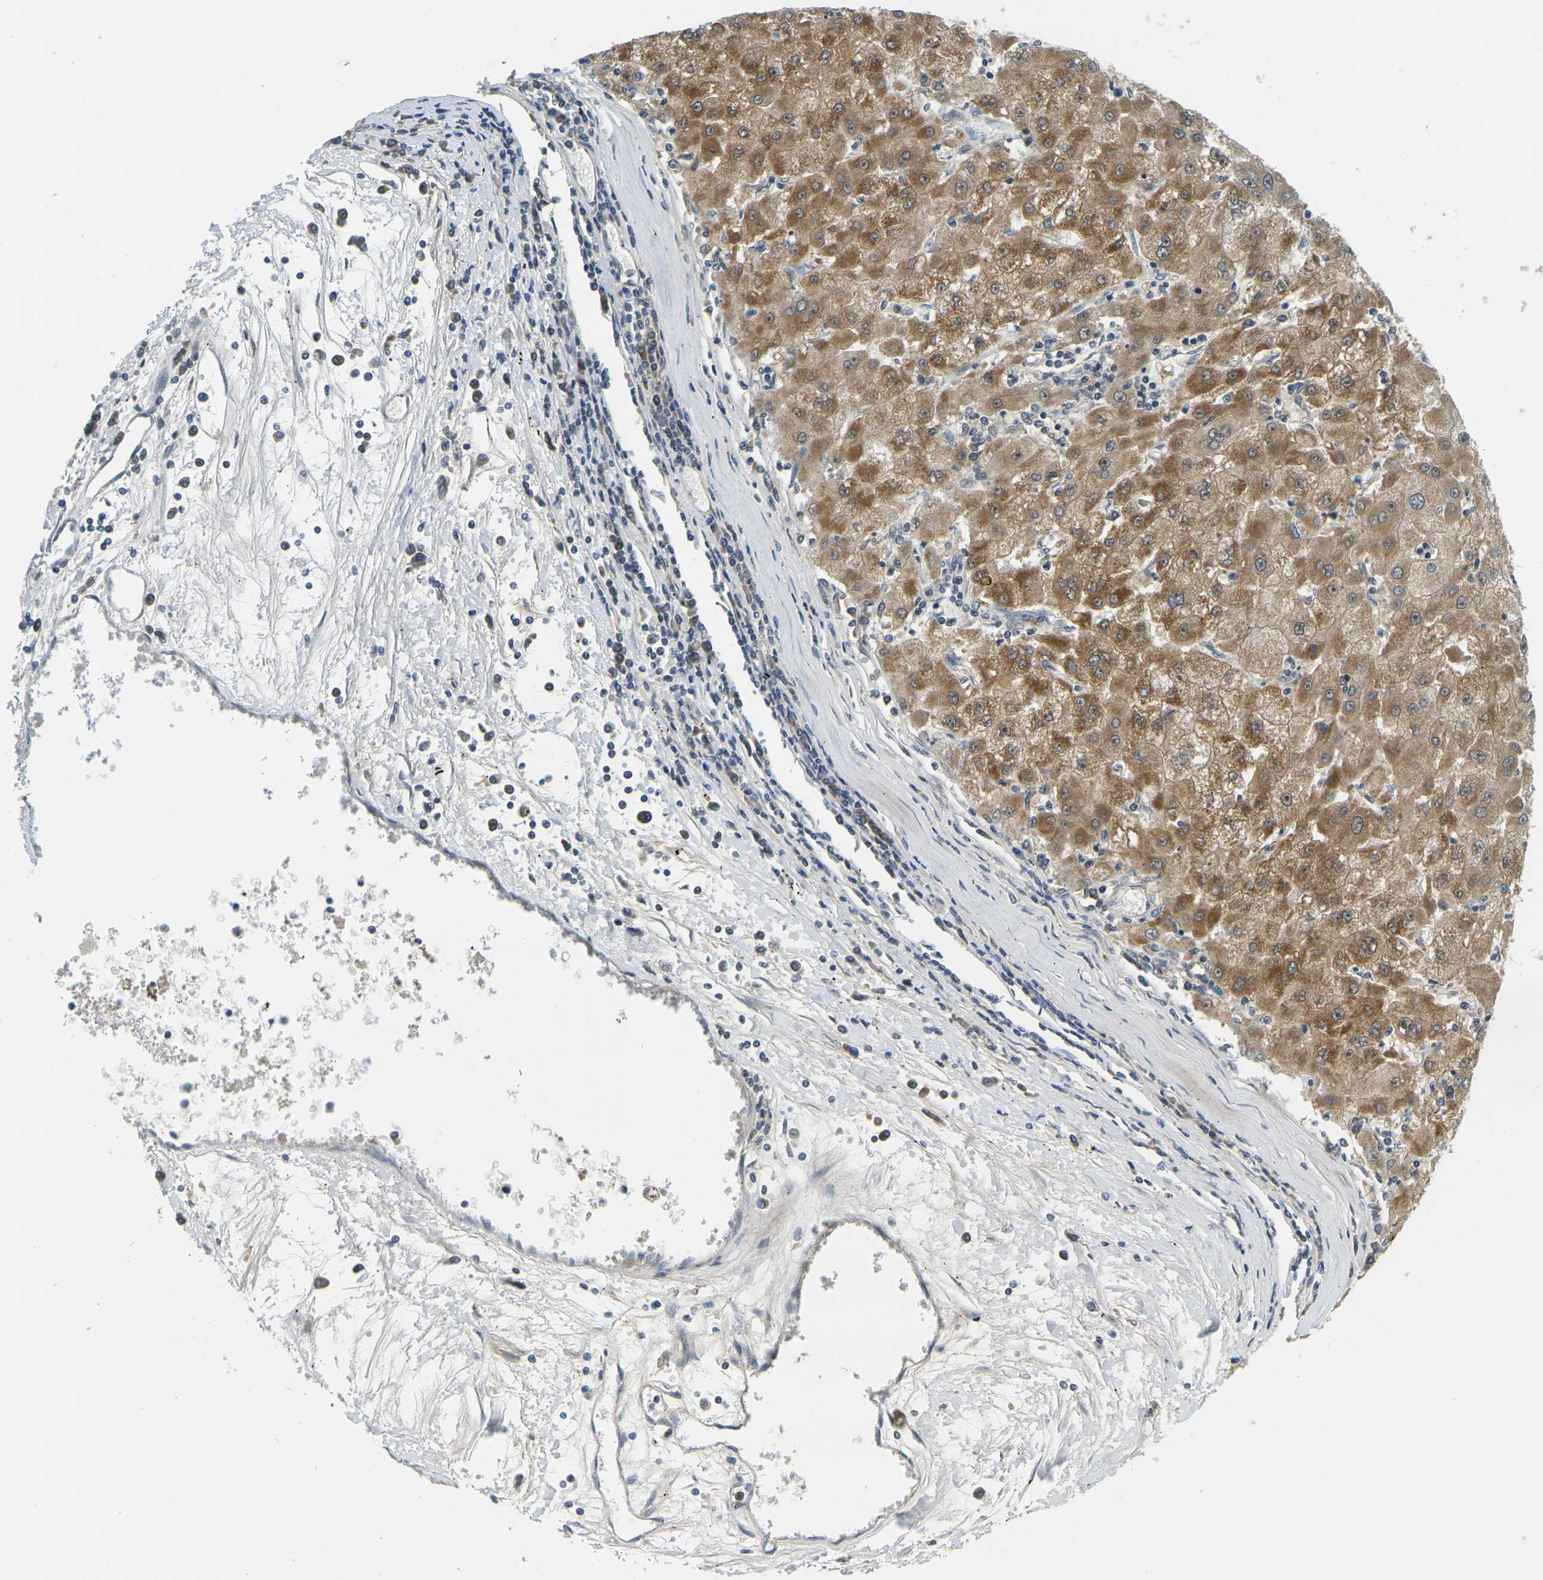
{"staining": {"intensity": "moderate", "quantity": ">75%", "location": "cytoplasmic/membranous"}, "tissue": "liver cancer", "cell_type": "Tumor cells", "image_type": "cancer", "snomed": [{"axis": "morphology", "description": "Carcinoma, Hepatocellular, NOS"}, {"axis": "topography", "description": "Liver"}], "caption": "Protein staining demonstrates moderate cytoplasmic/membranous expression in about >75% of tumor cells in liver cancer.", "gene": "KLHL8", "patient": {"sex": "male", "age": 72}}